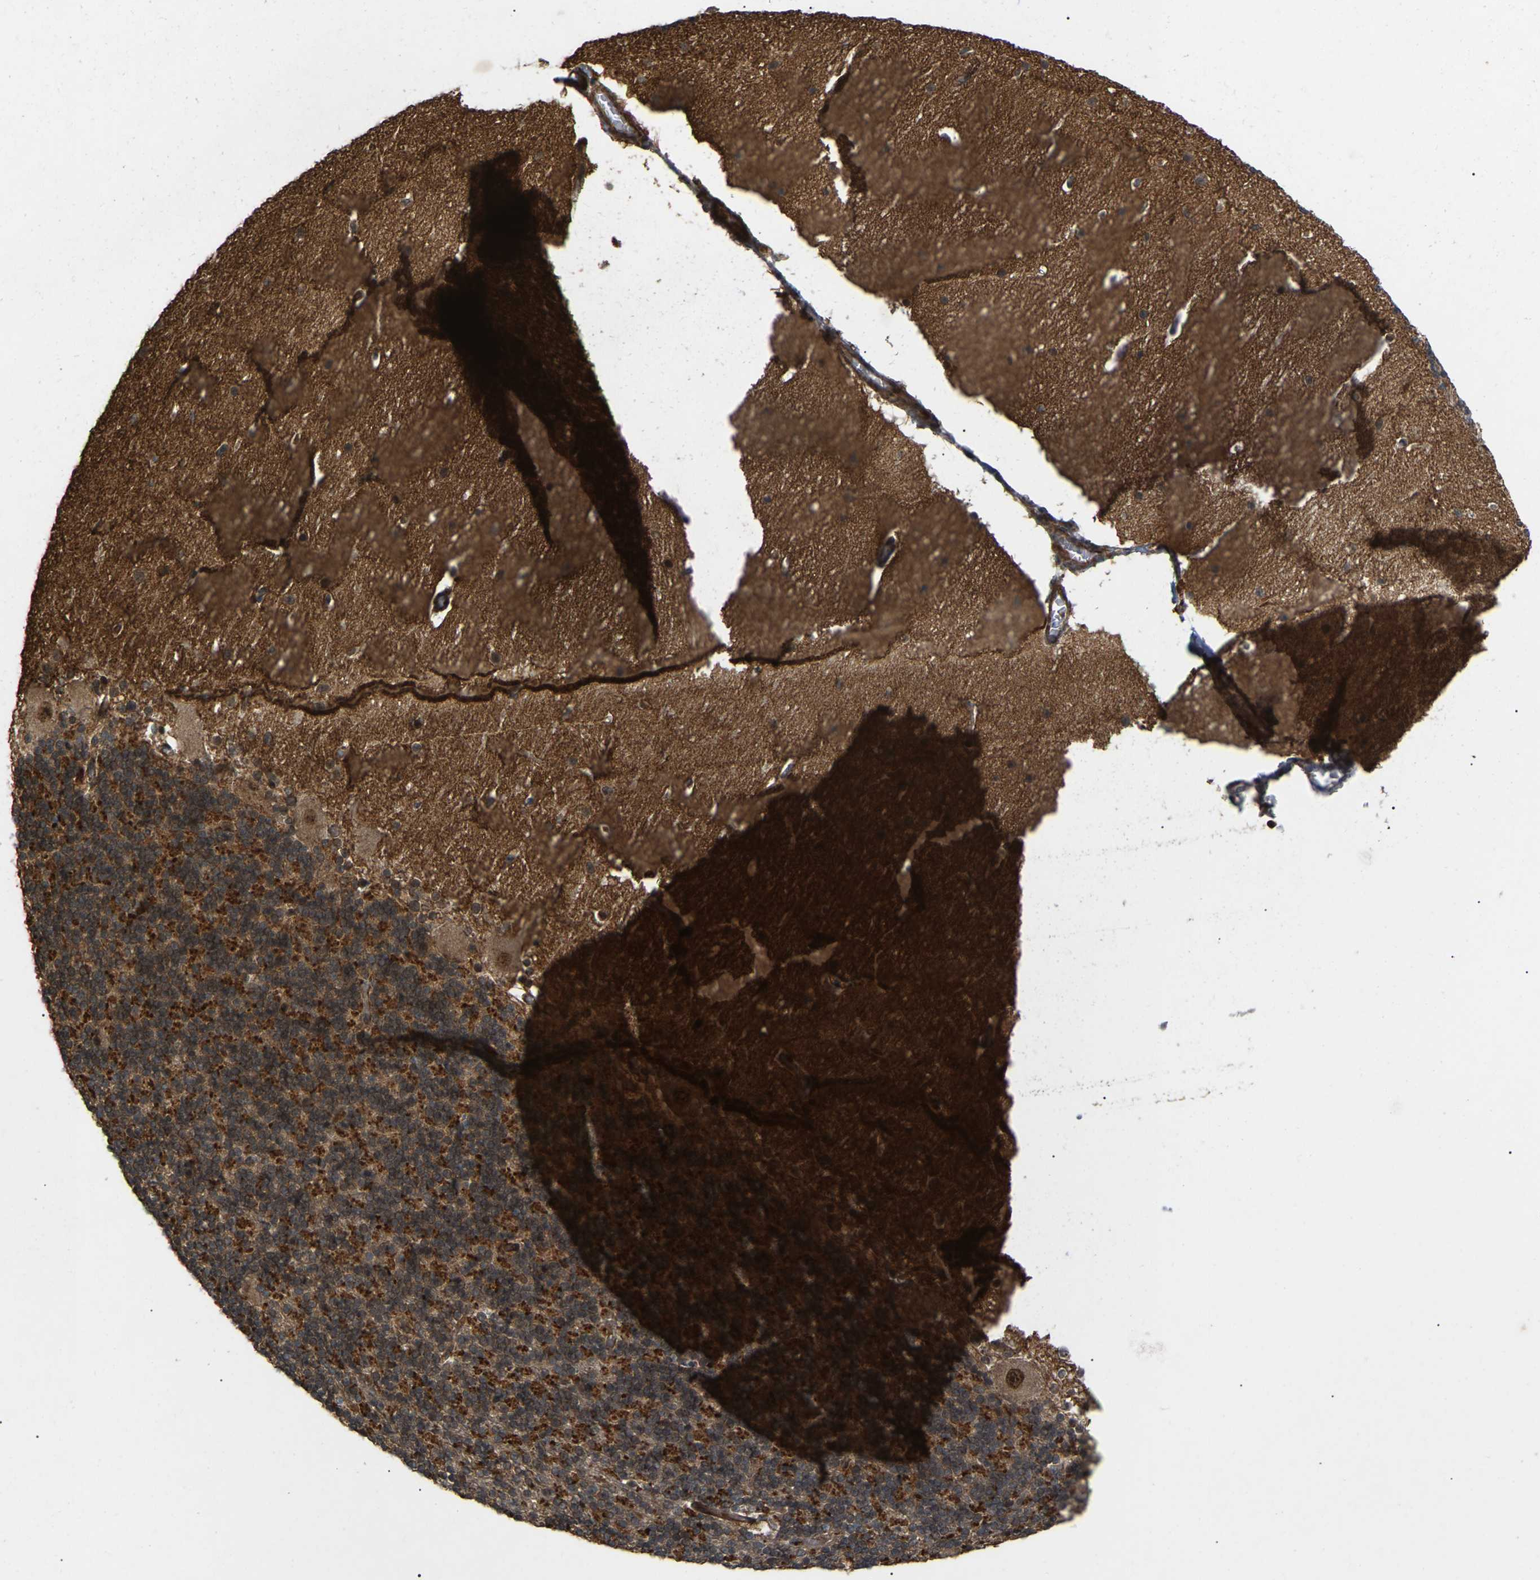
{"staining": {"intensity": "strong", "quantity": "25%-75%", "location": "cytoplasmic/membranous,nuclear"}, "tissue": "cerebellum", "cell_type": "Cells in granular layer", "image_type": "normal", "snomed": [{"axis": "morphology", "description": "Normal tissue, NOS"}, {"axis": "topography", "description": "Cerebellum"}], "caption": "The image exhibits staining of normal cerebellum, revealing strong cytoplasmic/membranous,nuclear protein positivity (brown color) within cells in granular layer. (Stains: DAB in brown, nuclei in blue, Microscopy: brightfield microscopy at high magnification).", "gene": "KIAA1549", "patient": {"sex": "female", "age": 19}}